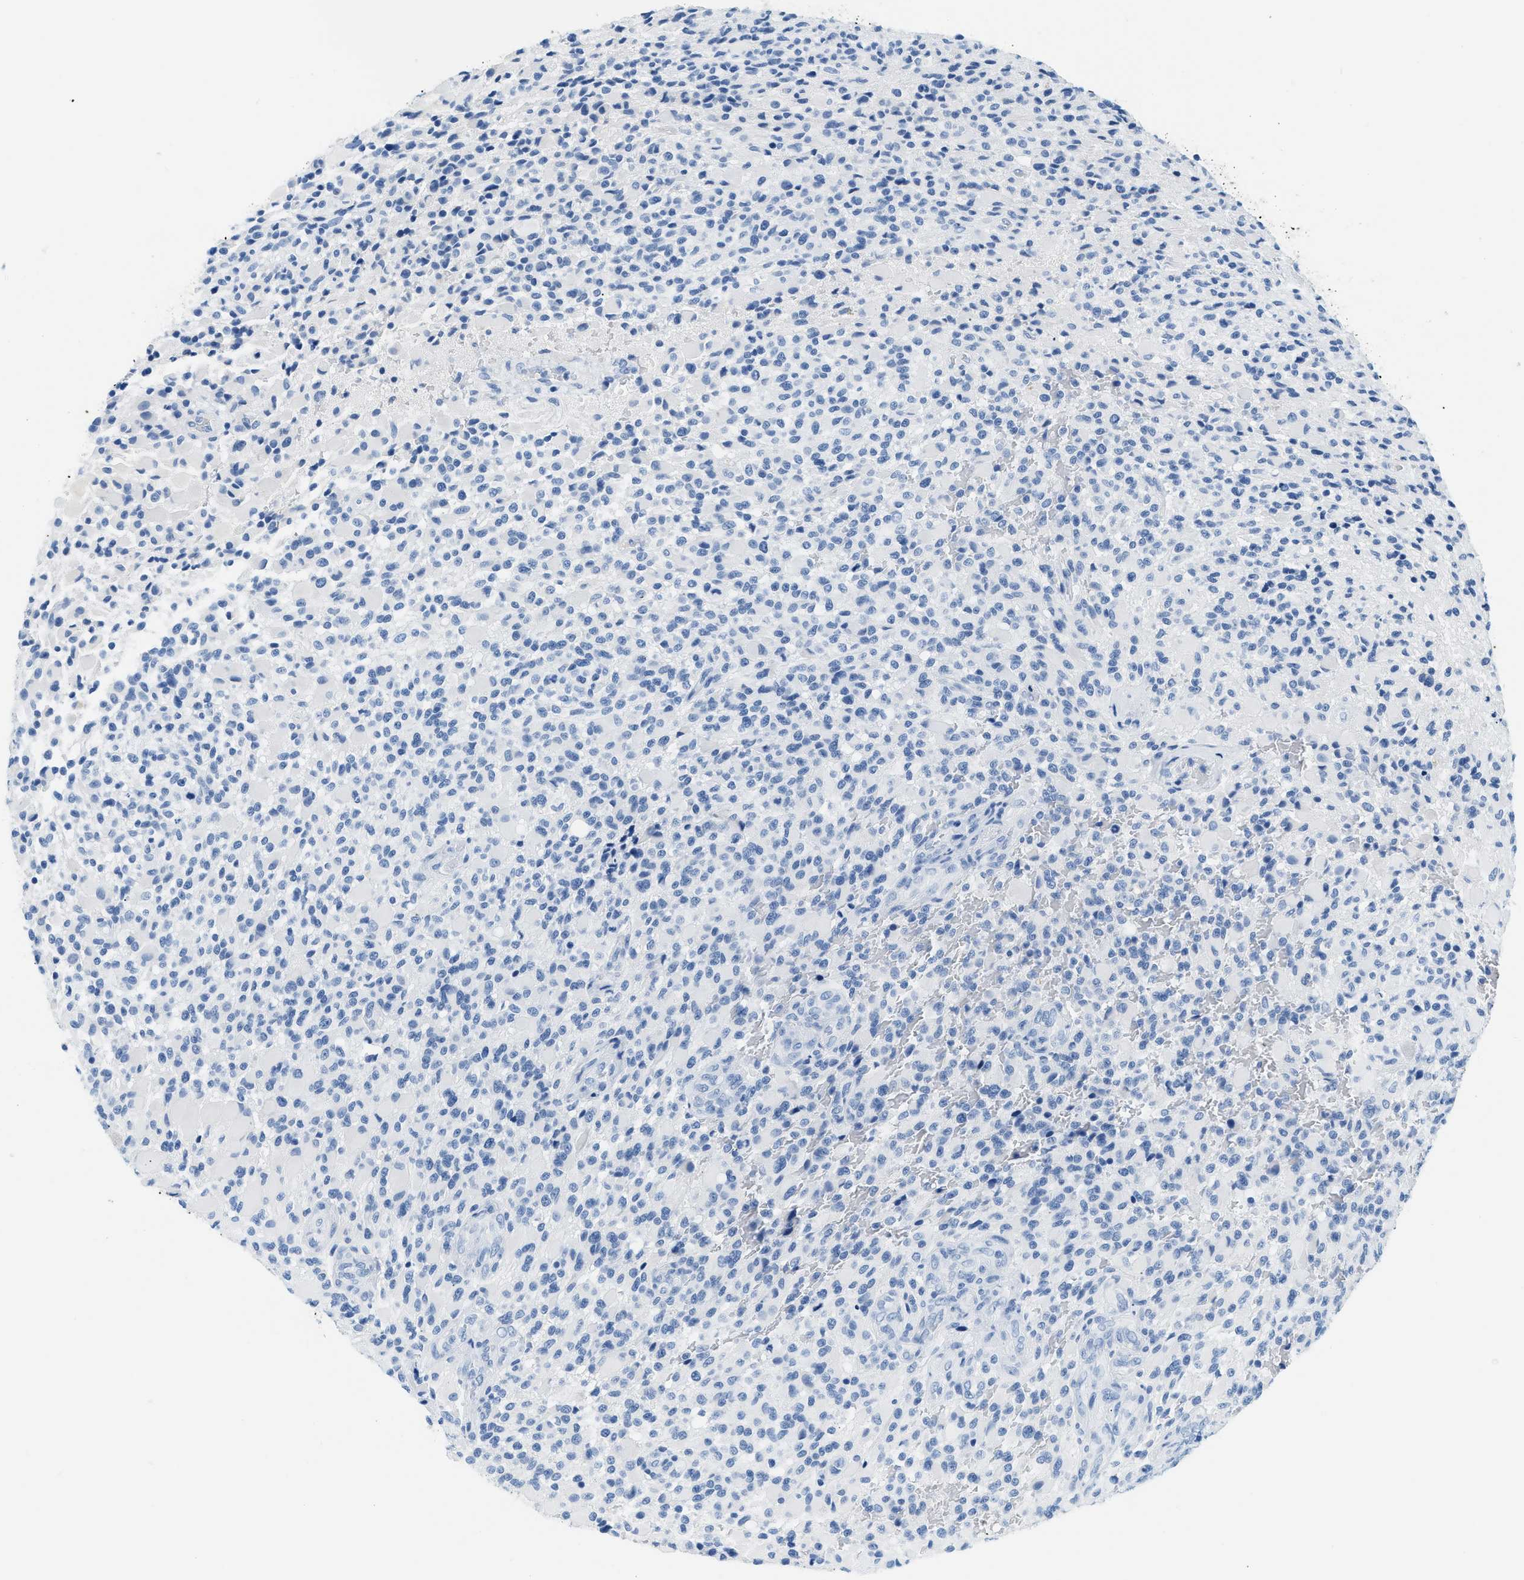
{"staining": {"intensity": "negative", "quantity": "none", "location": "none"}, "tissue": "glioma", "cell_type": "Tumor cells", "image_type": "cancer", "snomed": [{"axis": "morphology", "description": "Glioma, malignant, High grade"}, {"axis": "topography", "description": "Brain"}], "caption": "The histopathology image exhibits no significant staining in tumor cells of glioma.", "gene": "STXBP2", "patient": {"sex": "male", "age": 71}}